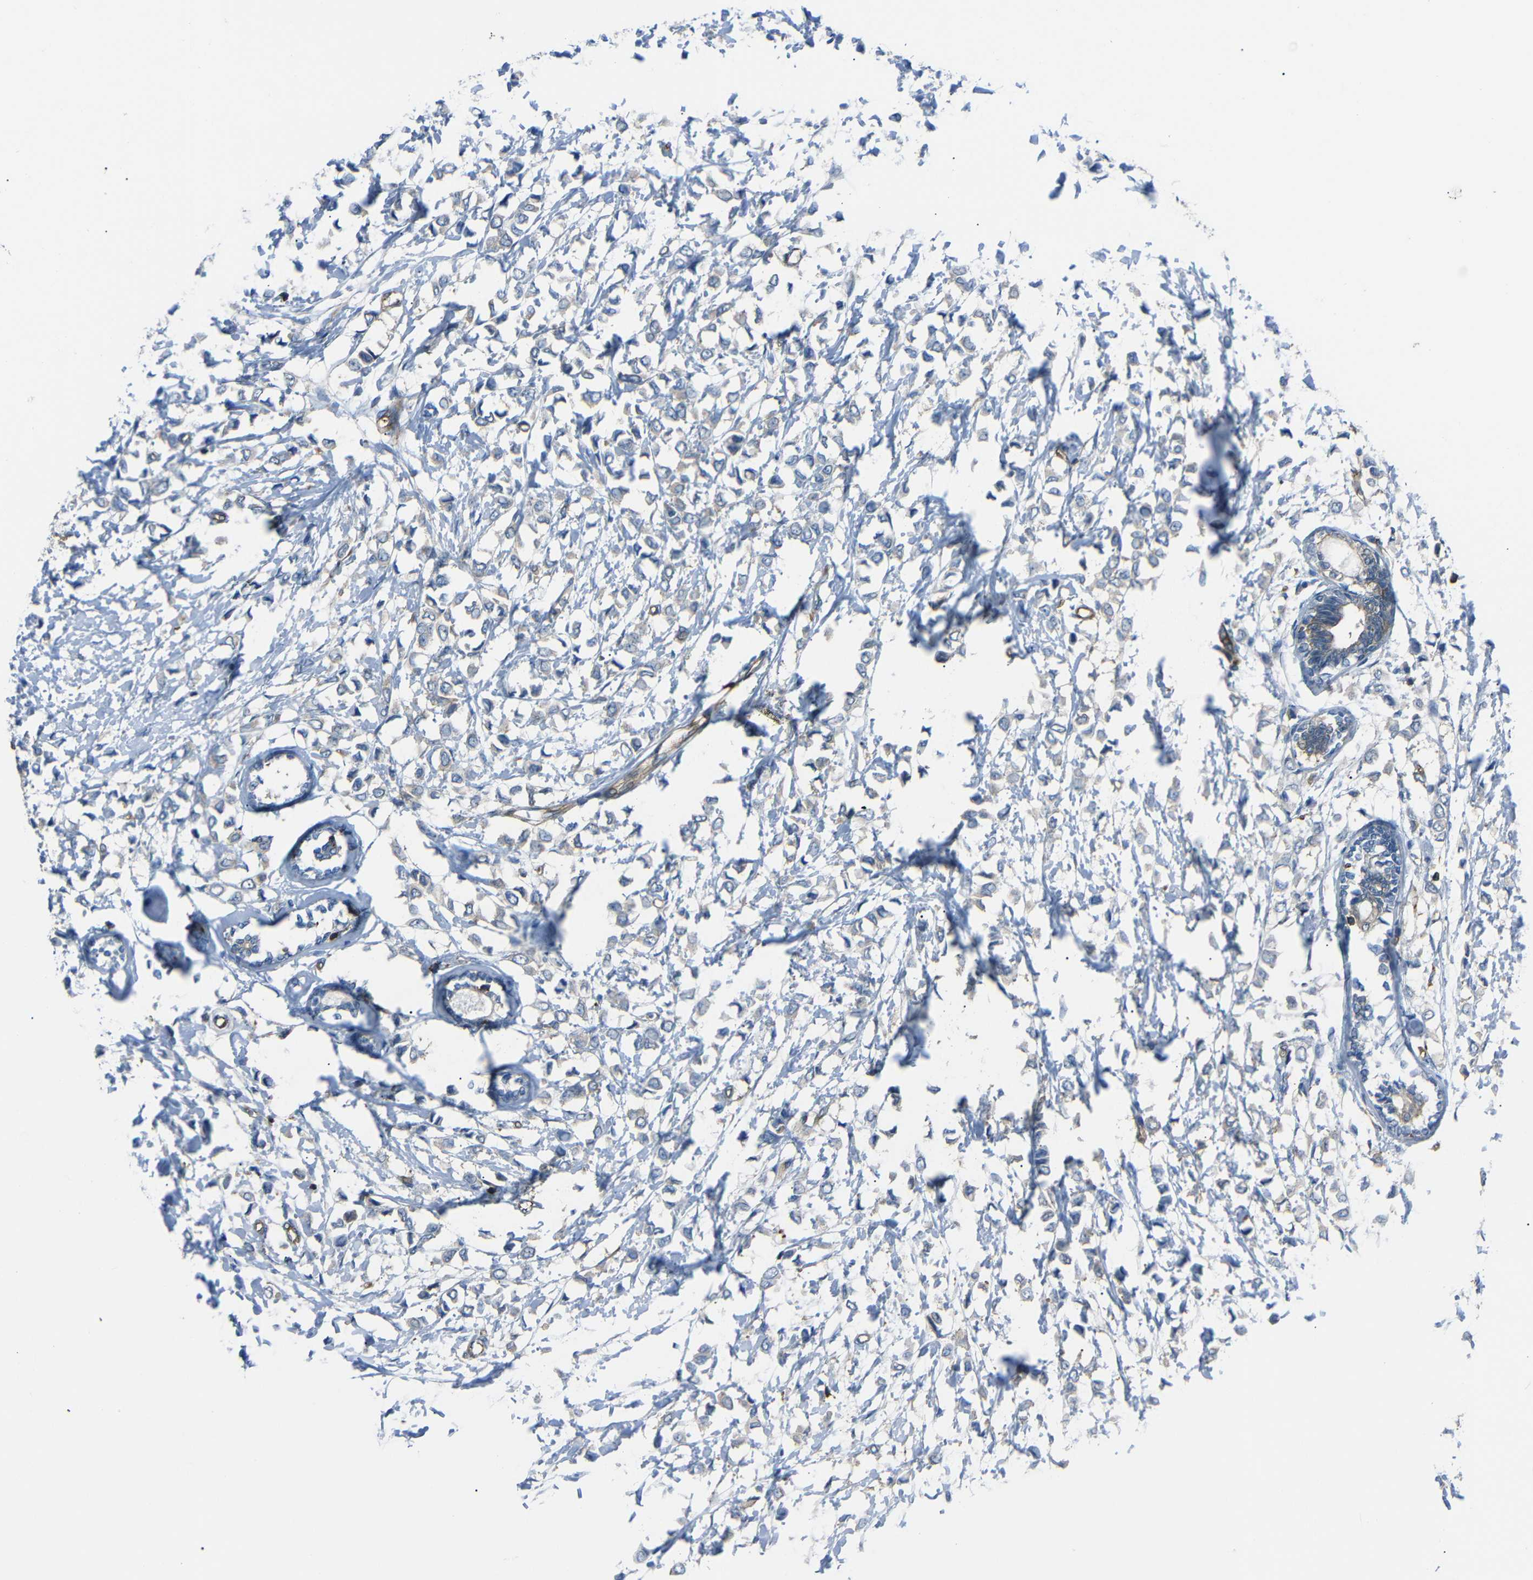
{"staining": {"intensity": "weak", "quantity": "<25%", "location": "cytoplasmic/membranous"}, "tissue": "breast cancer", "cell_type": "Tumor cells", "image_type": "cancer", "snomed": [{"axis": "morphology", "description": "Lobular carcinoma"}, {"axis": "topography", "description": "Breast"}], "caption": "Tumor cells show no significant protein expression in breast cancer (lobular carcinoma).", "gene": "ARHGEF1", "patient": {"sex": "female", "age": 51}}